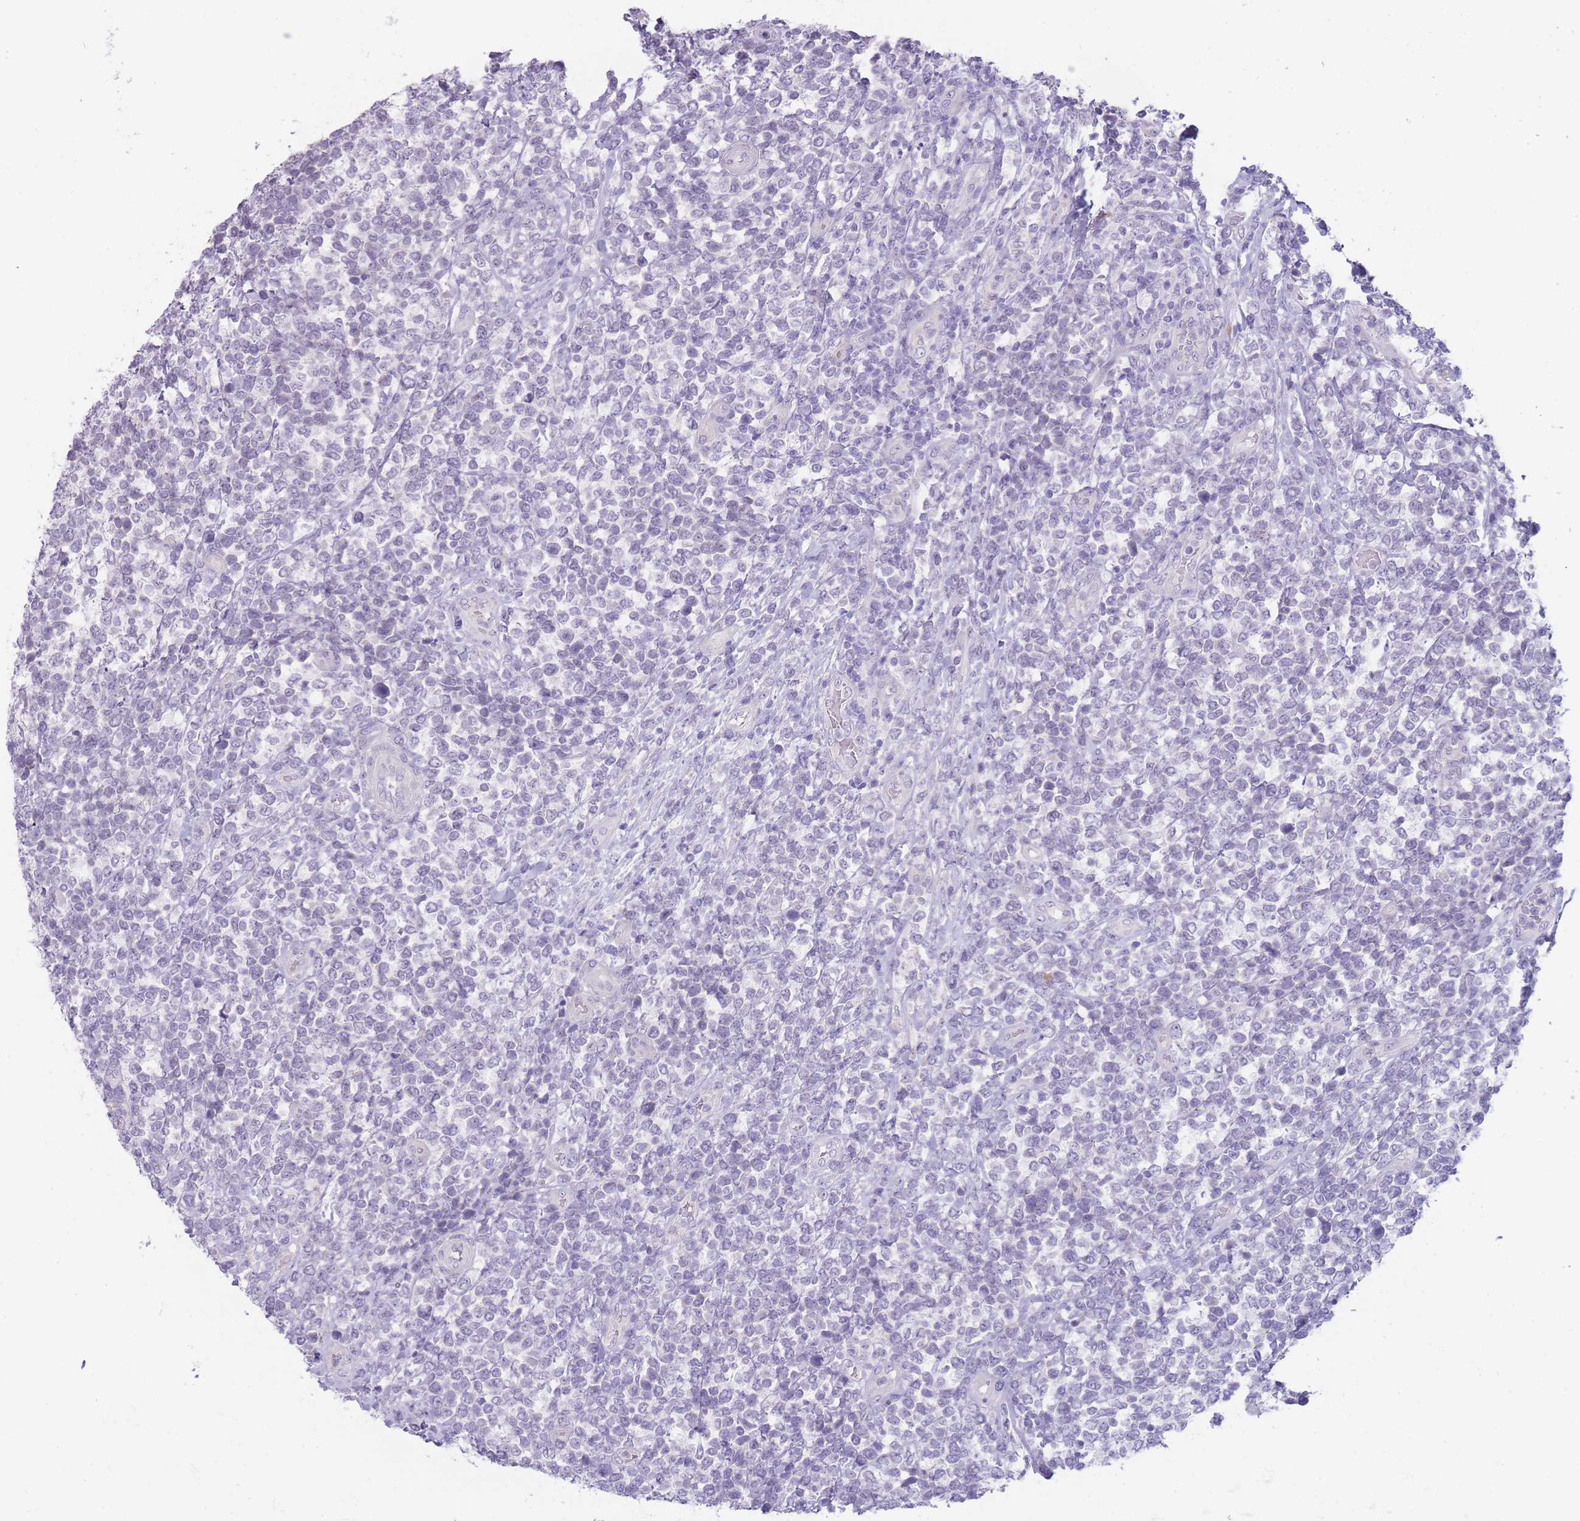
{"staining": {"intensity": "negative", "quantity": "none", "location": "none"}, "tissue": "lymphoma", "cell_type": "Tumor cells", "image_type": "cancer", "snomed": [{"axis": "morphology", "description": "Malignant lymphoma, non-Hodgkin's type, High grade"}, {"axis": "topography", "description": "Soft tissue"}], "caption": "An immunohistochemistry (IHC) micrograph of malignant lymphoma, non-Hodgkin's type (high-grade) is shown. There is no staining in tumor cells of malignant lymphoma, non-Hodgkin's type (high-grade).", "gene": "DCANP1", "patient": {"sex": "female", "age": 56}}